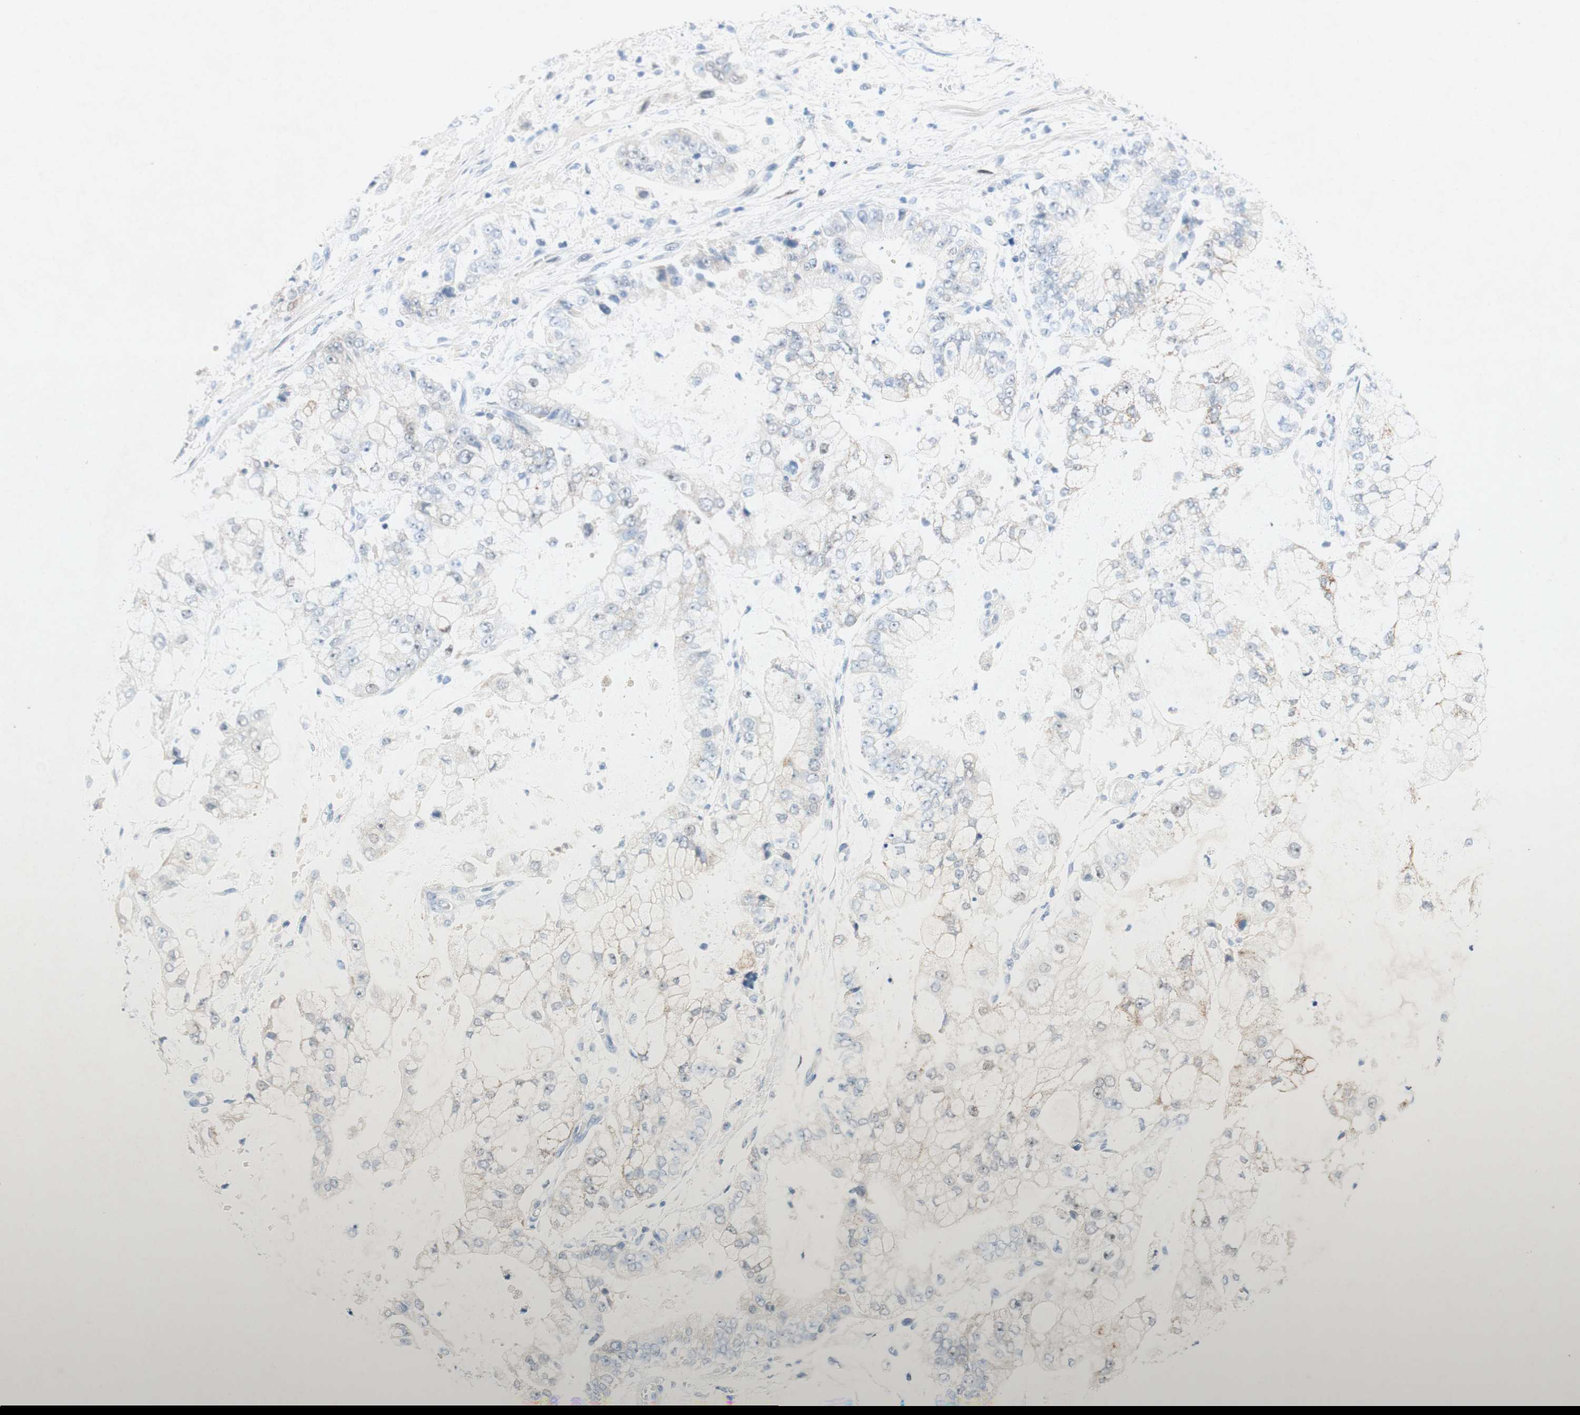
{"staining": {"intensity": "negative", "quantity": "none", "location": "none"}, "tissue": "stomach cancer", "cell_type": "Tumor cells", "image_type": "cancer", "snomed": [{"axis": "morphology", "description": "Adenocarcinoma, NOS"}, {"axis": "topography", "description": "Stomach"}], "caption": "This is an IHC photomicrograph of stomach cancer. There is no staining in tumor cells.", "gene": "POLR2J3", "patient": {"sex": "male", "age": 76}}